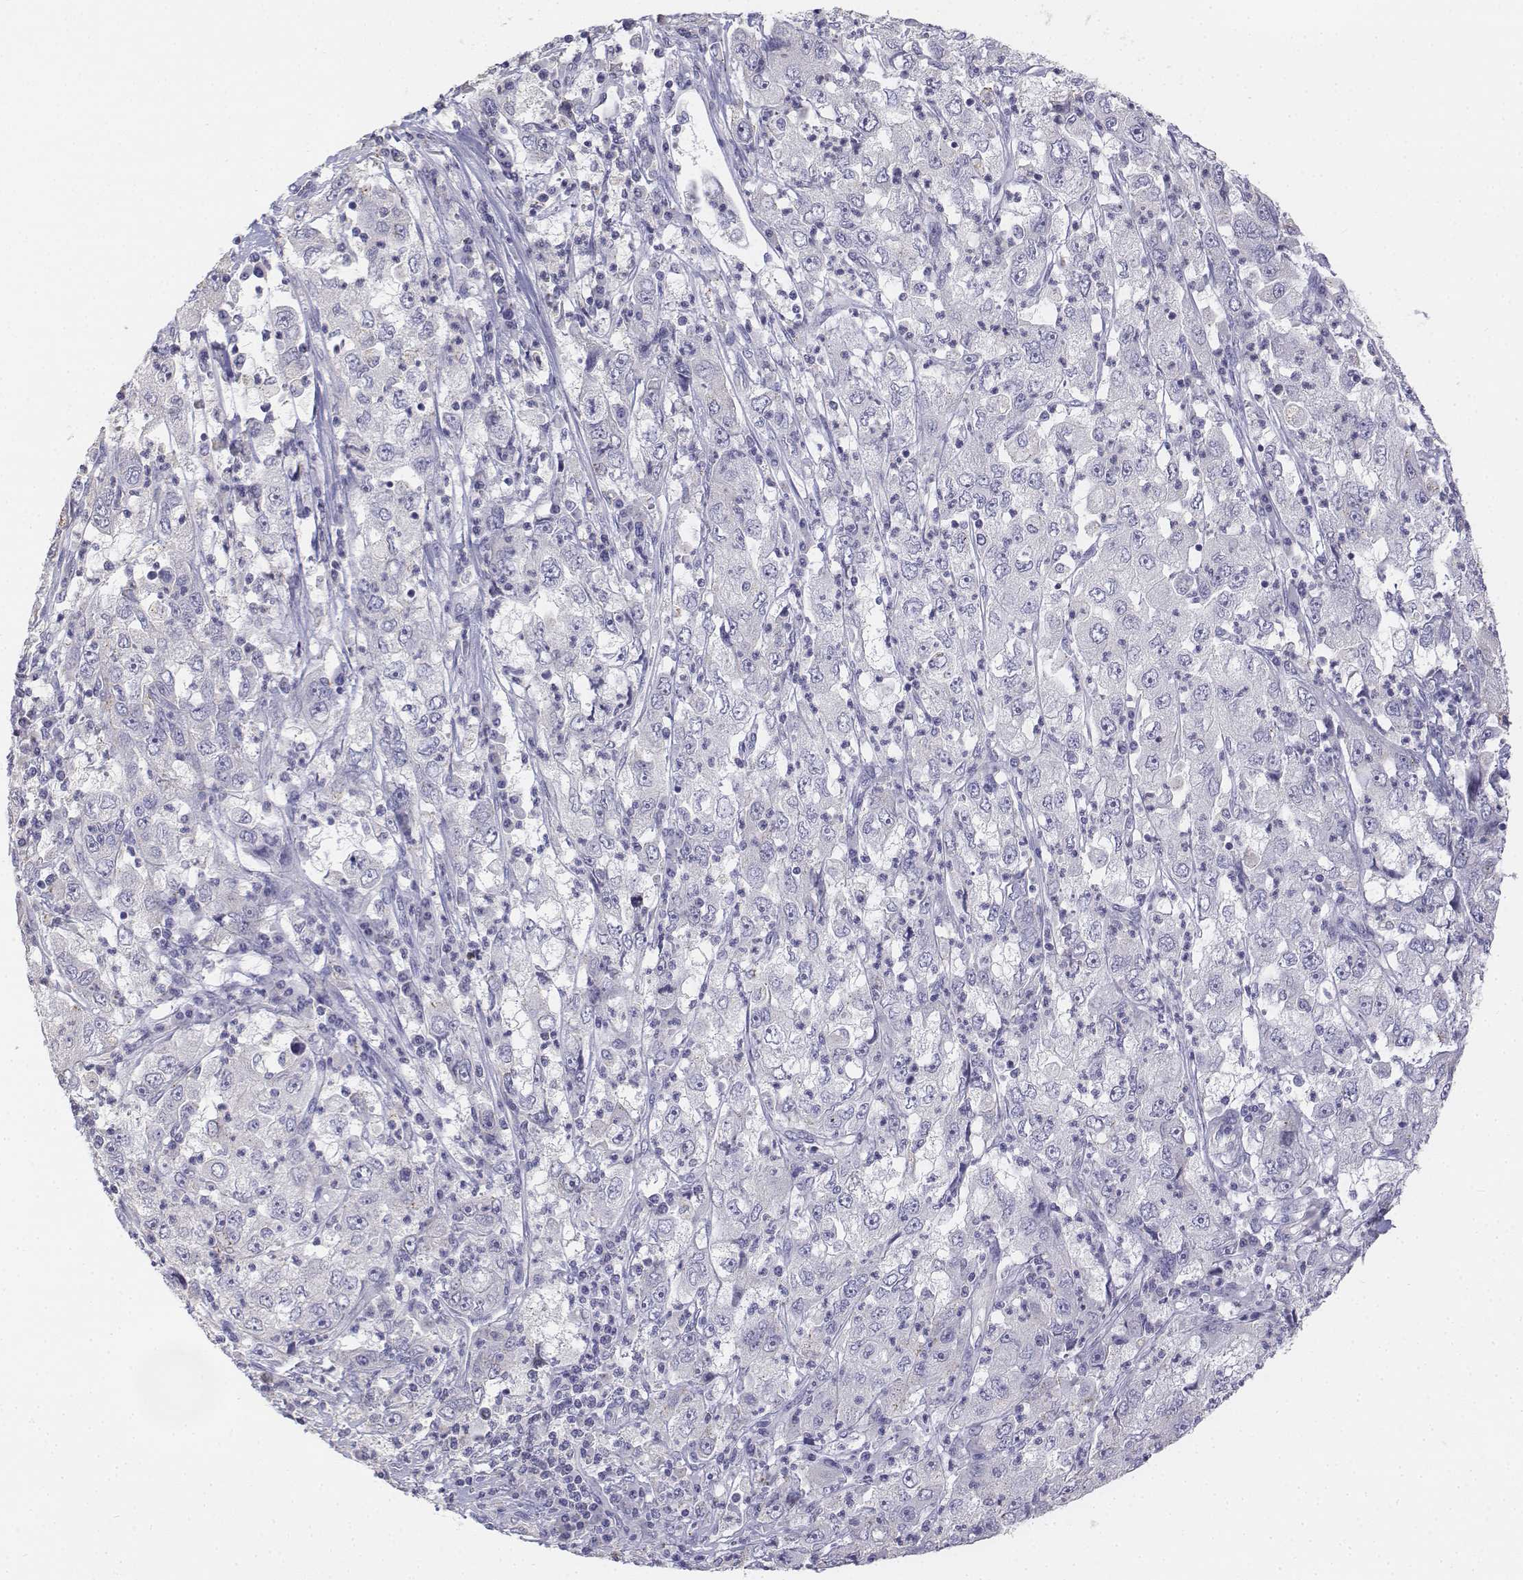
{"staining": {"intensity": "negative", "quantity": "none", "location": "none"}, "tissue": "cervical cancer", "cell_type": "Tumor cells", "image_type": "cancer", "snomed": [{"axis": "morphology", "description": "Squamous cell carcinoma, NOS"}, {"axis": "topography", "description": "Cervix"}], "caption": "This is an IHC histopathology image of cervical cancer (squamous cell carcinoma). There is no expression in tumor cells.", "gene": "LGSN", "patient": {"sex": "female", "age": 36}}